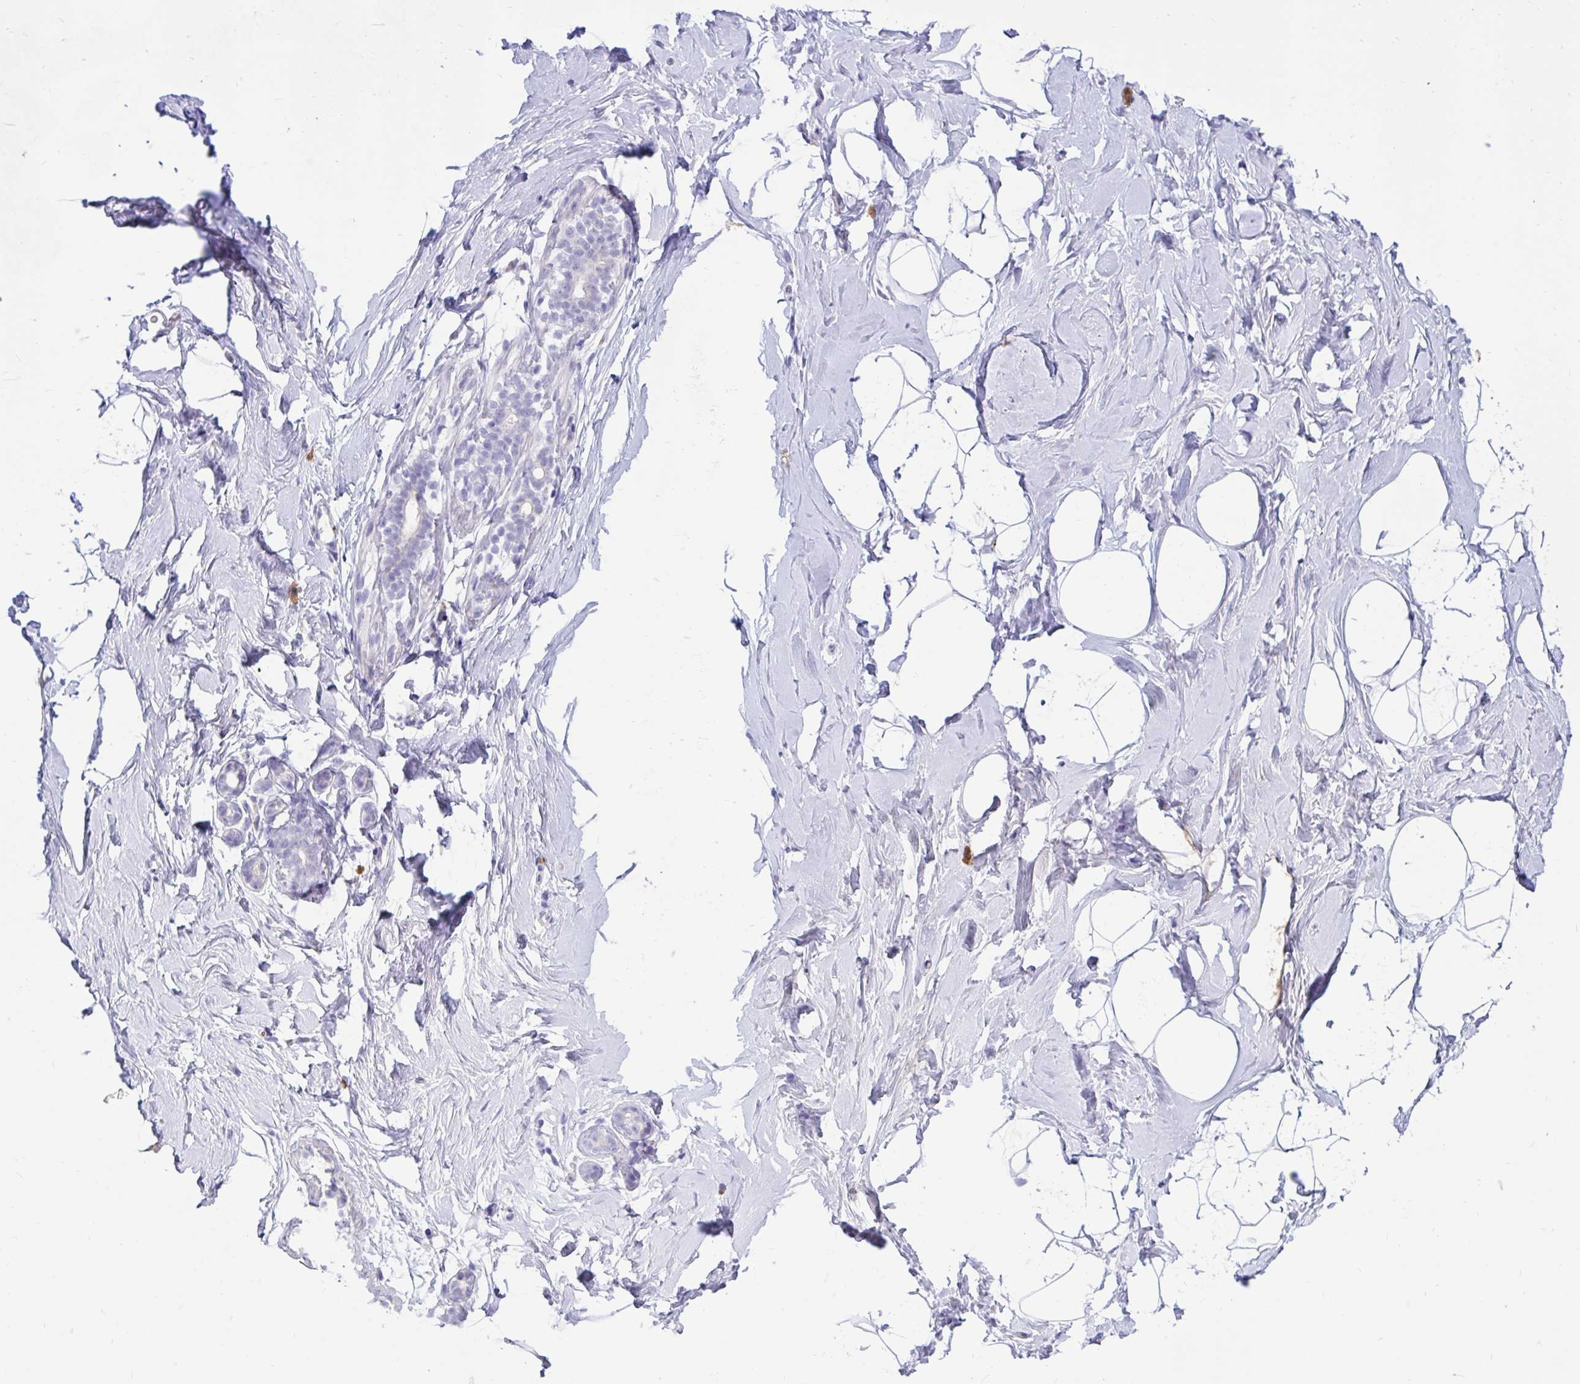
{"staining": {"intensity": "negative", "quantity": "none", "location": "none"}, "tissue": "breast", "cell_type": "Adipocytes", "image_type": "normal", "snomed": [{"axis": "morphology", "description": "Normal tissue, NOS"}, {"axis": "topography", "description": "Breast"}], "caption": "This photomicrograph is of benign breast stained with IHC to label a protein in brown with the nuclei are counter-stained blue. There is no expression in adipocytes. (DAB (3,3'-diaminobenzidine) immunohistochemistry (IHC) visualized using brightfield microscopy, high magnification).", "gene": "FAM219B", "patient": {"sex": "female", "age": 32}}